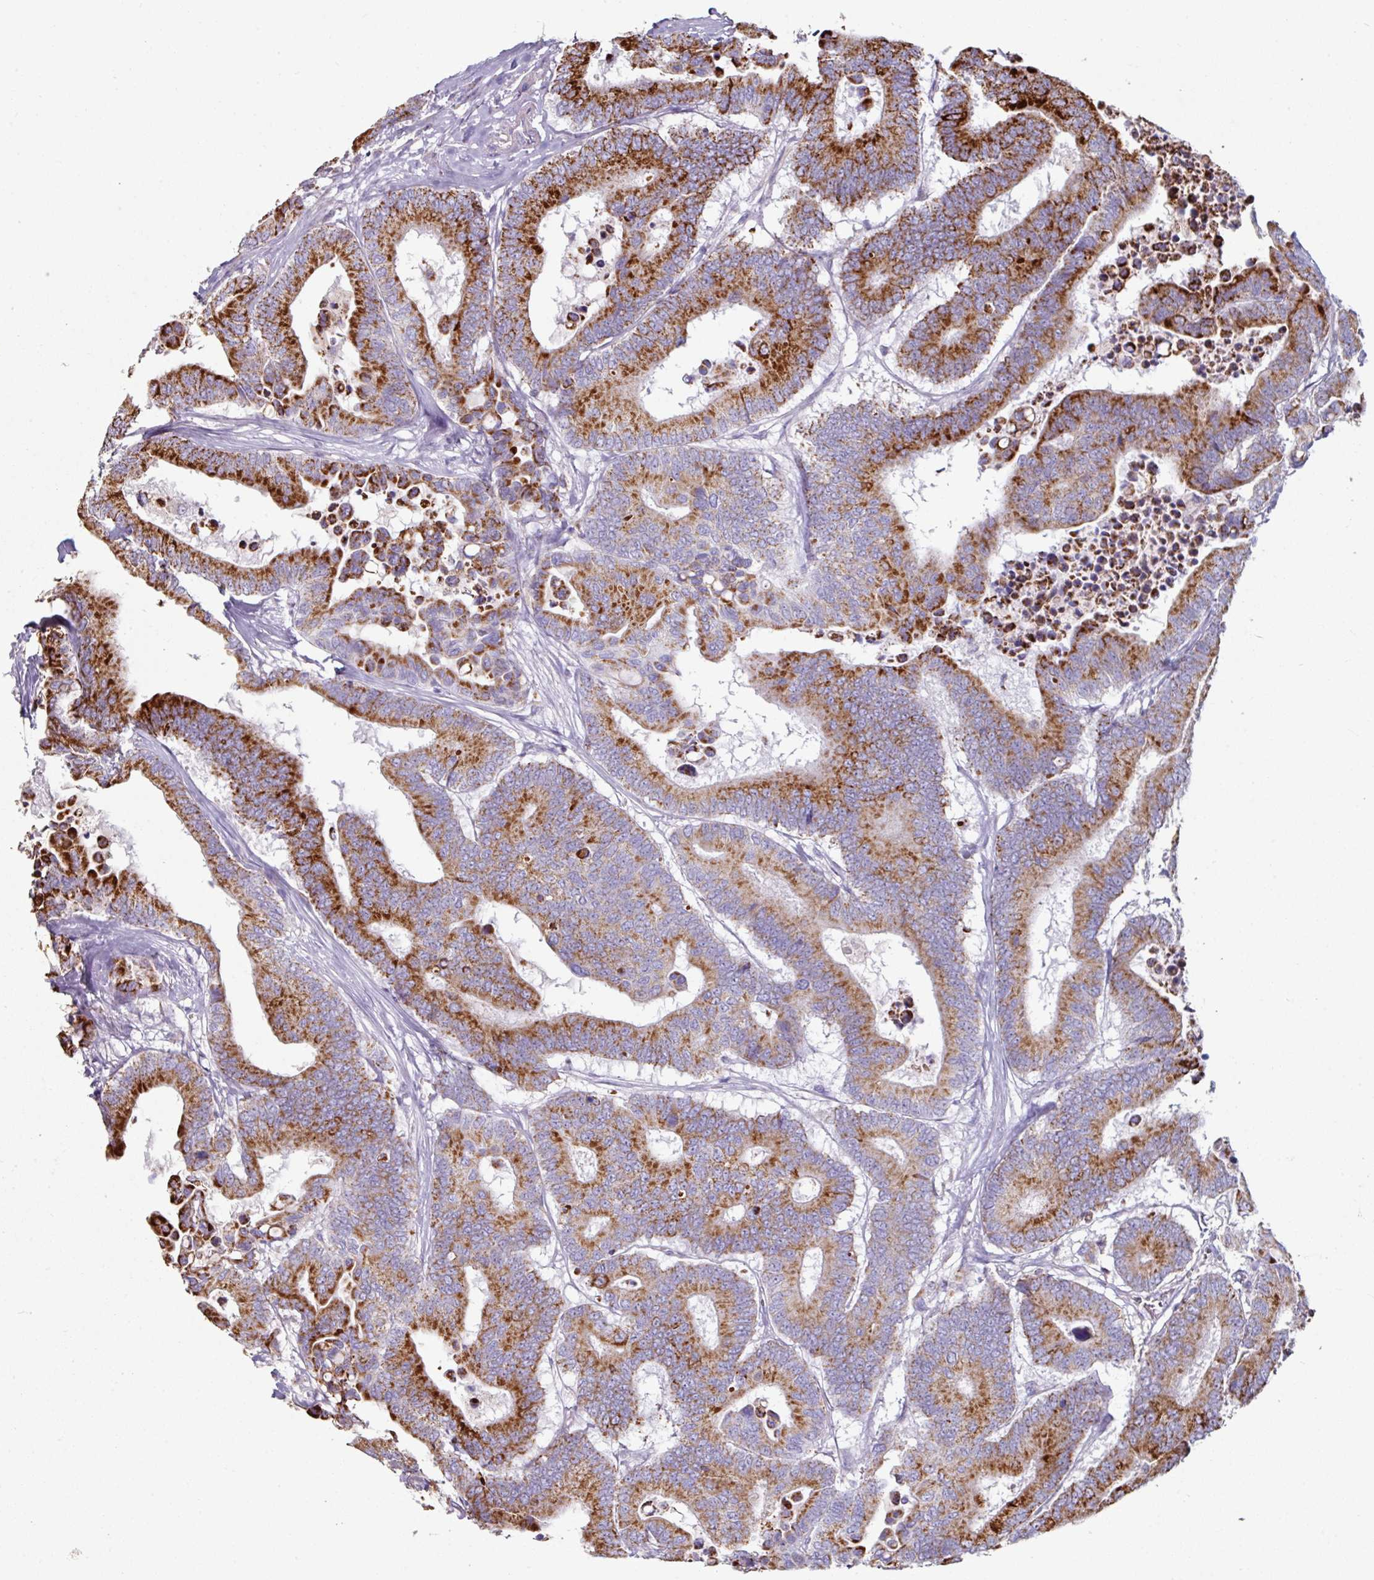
{"staining": {"intensity": "strong", "quantity": ">75%", "location": "cytoplasmic/membranous"}, "tissue": "colorectal cancer", "cell_type": "Tumor cells", "image_type": "cancer", "snomed": [{"axis": "morphology", "description": "Normal tissue, NOS"}, {"axis": "morphology", "description": "Adenocarcinoma, NOS"}, {"axis": "topography", "description": "Colon"}], "caption": "Colorectal cancer tissue displays strong cytoplasmic/membranous expression in approximately >75% of tumor cells, visualized by immunohistochemistry.", "gene": "OR2D3", "patient": {"sex": "male", "age": 82}}